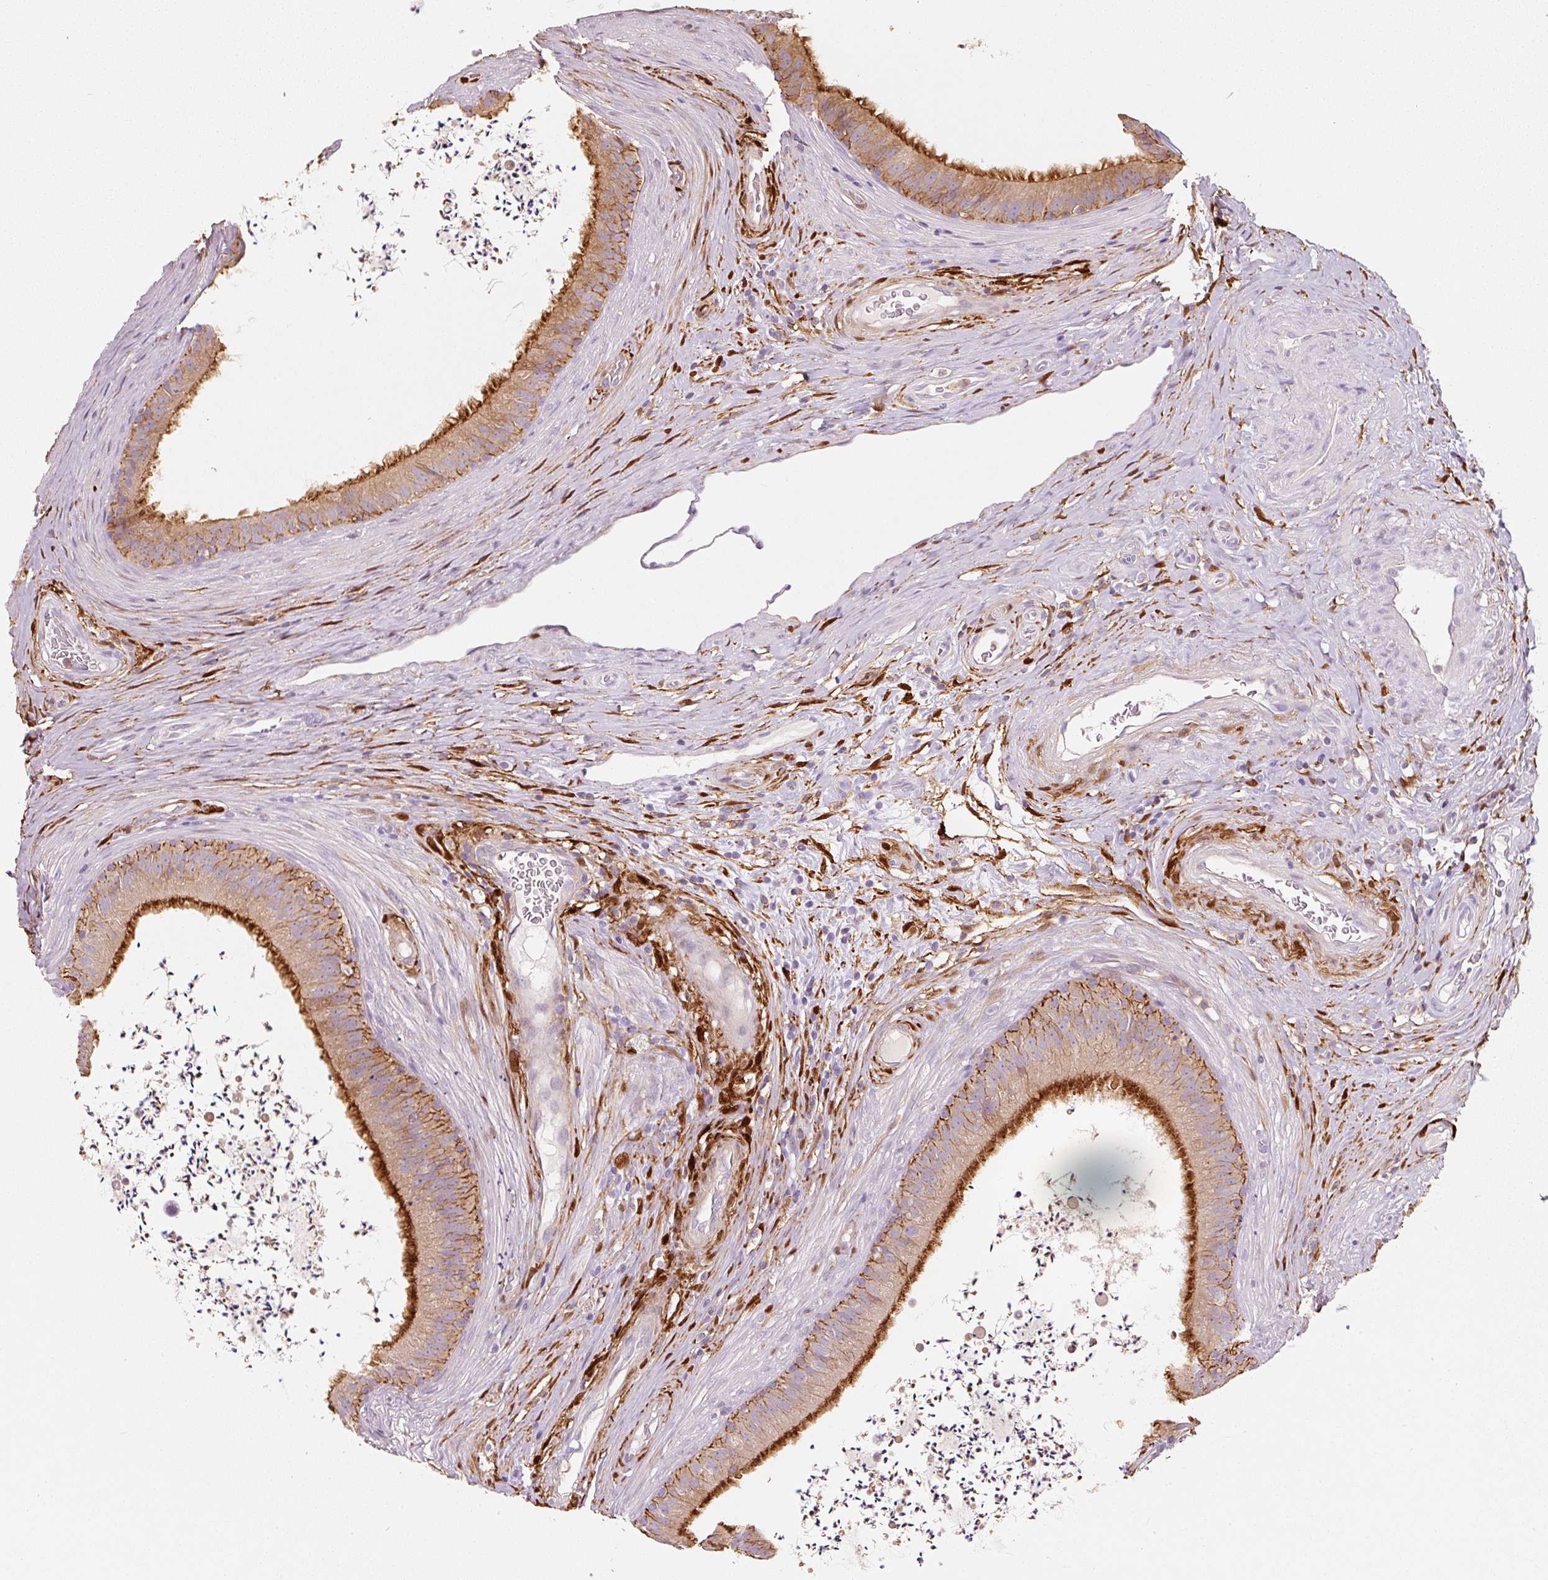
{"staining": {"intensity": "strong", "quantity": "<25%", "location": "cytoplasmic/membranous"}, "tissue": "epididymis", "cell_type": "Glandular cells", "image_type": "normal", "snomed": [{"axis": "morphology", "description": "Normal tissue, NOS"}, {"axis": "topography", "description": "Testis"}, {"axis": "topography", "description": "Epididymis"}], "caption": "Immunohistochemical staining of benign human epididymis reveals medium levels of strong cytoplasmic/membranous expression in about <25% of glandular cells.", "gene": "IQGAP2", "patient": {"sex": "male", "age": 41}}